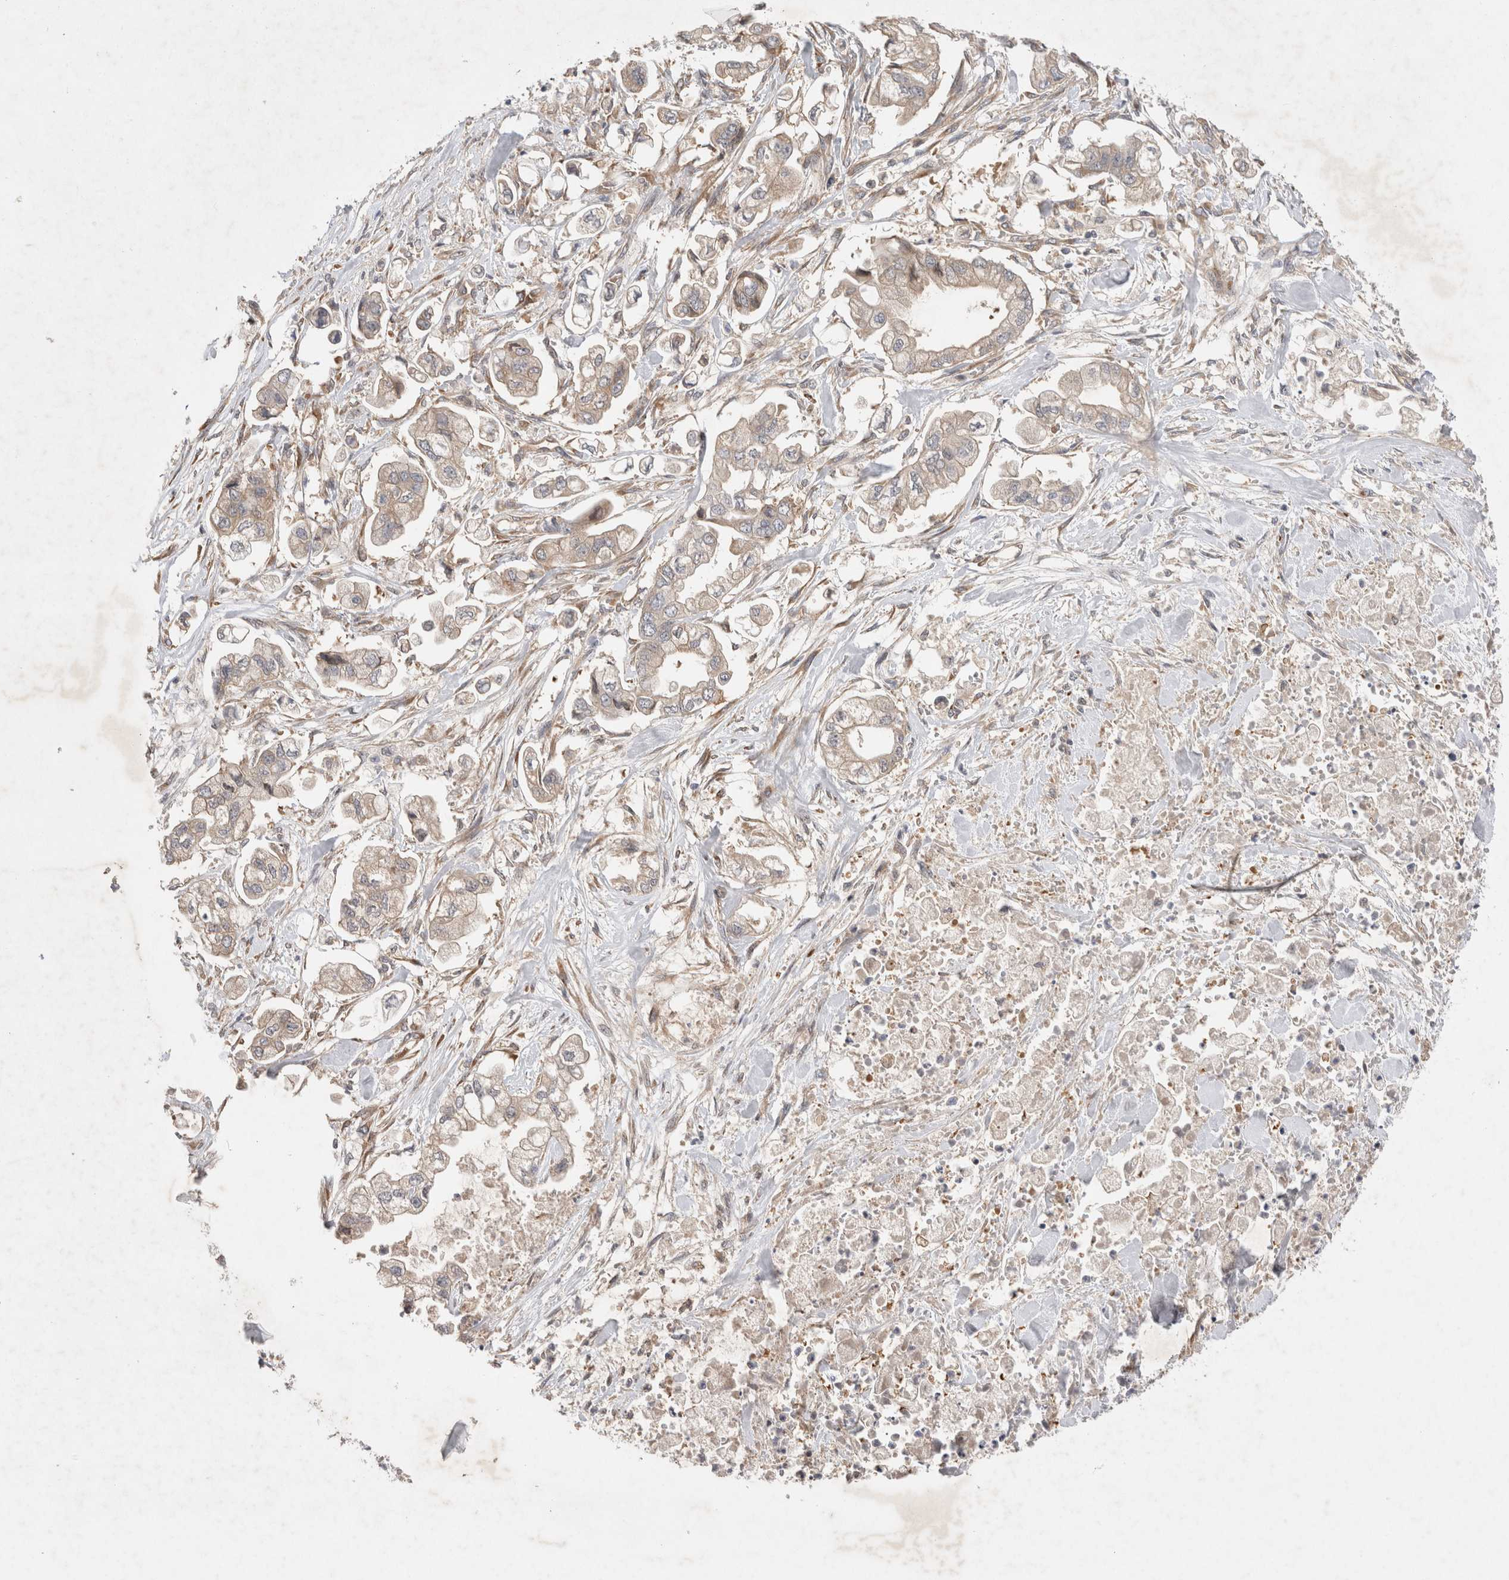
{"staining": {"intensity": "weak", "quantity": "25%-75%", "location": "cytoplasmic/membranous"}, "tissue": "stomach cancer", "cell_type": "Tumor cells", "image_type": "cancer", "snomed": [{"axis": "morphology", "description": "Normal tissue, NOS"}, {"axis": "morphology", "description": "Adenocarcinoma, NOS"}, {"axis": "topography", "description": "Stomach"}], "caption": "Protein analysis of stomach cancer (adenocarcinoma) tissue exhibits weak cytoplasmic/membranous expression in approximately 25%-75% of tumor cells.", "gene": "EIF3E", "patient": {"sex": "male", "age": 62}}